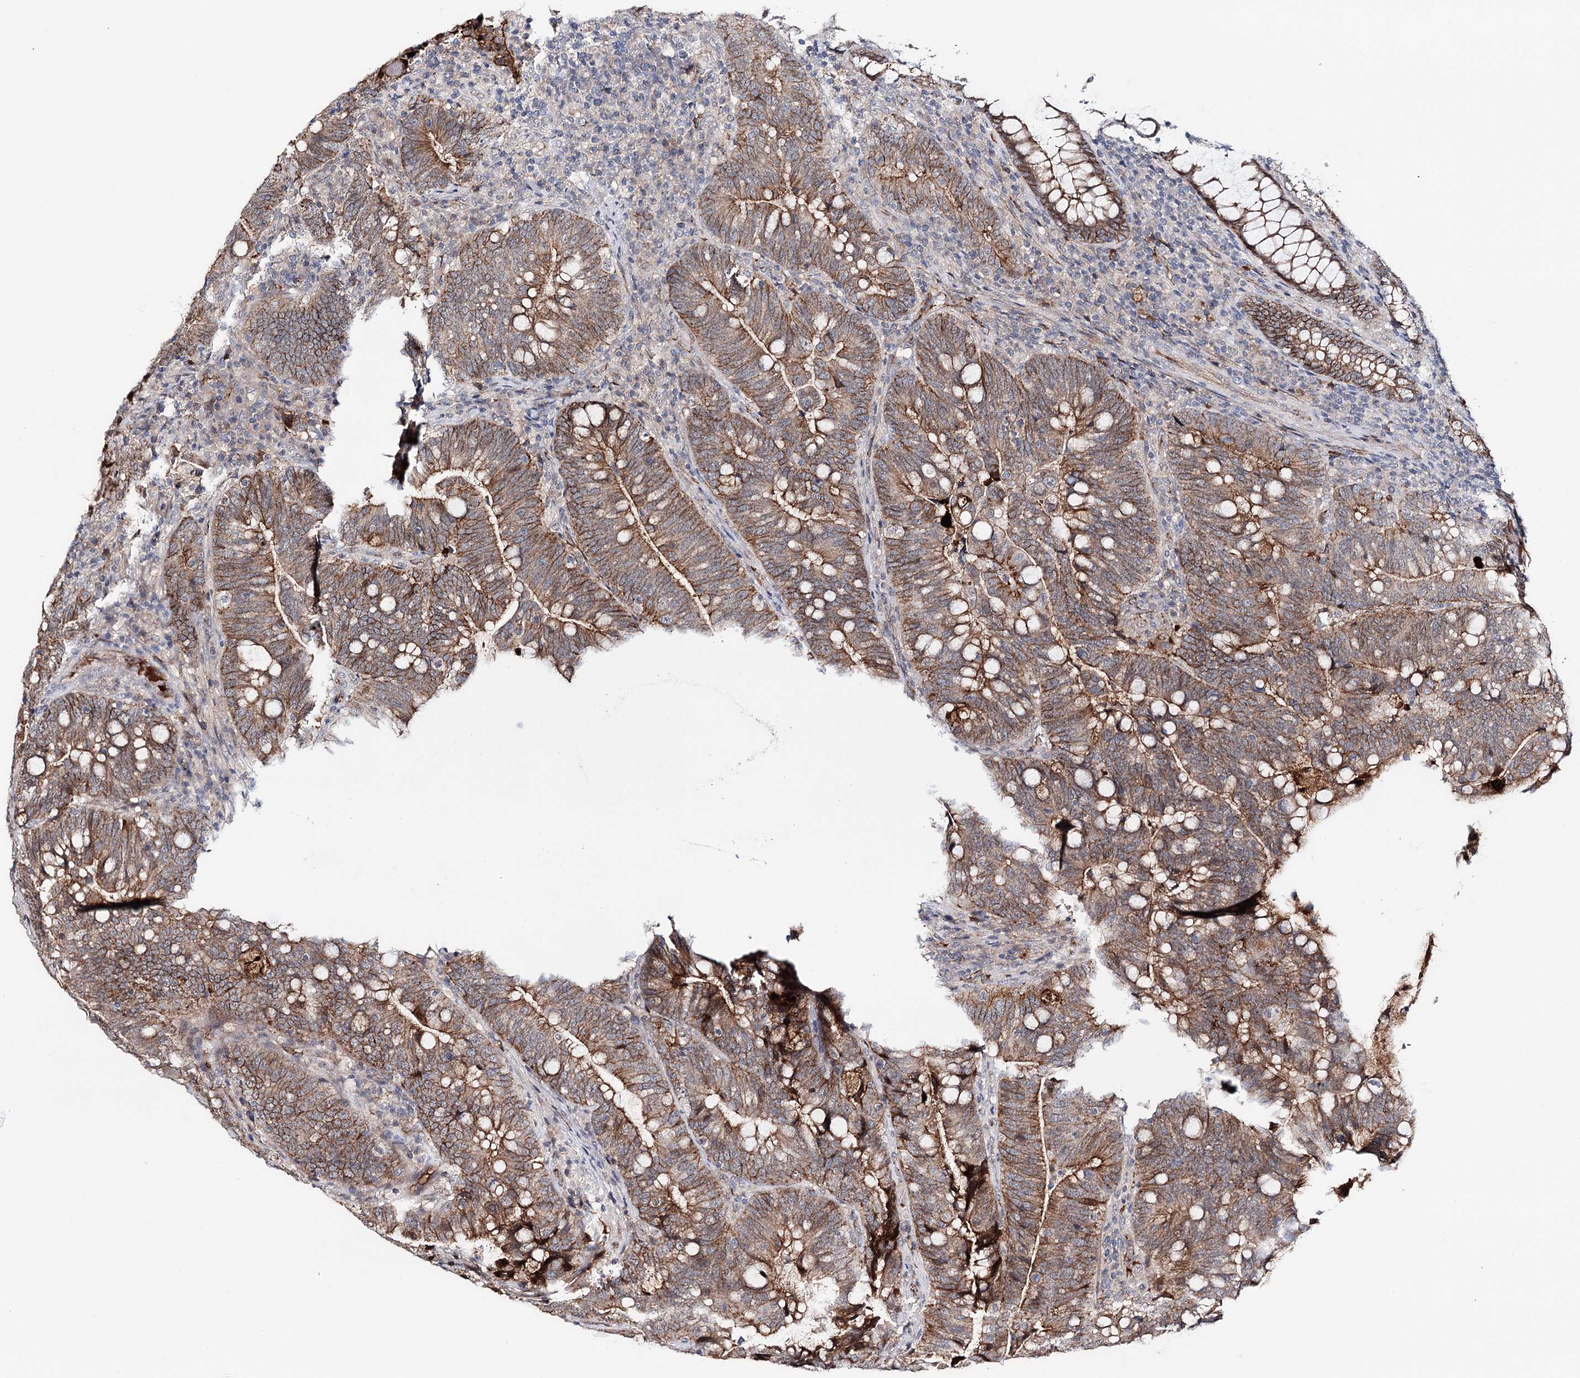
{"staining": {"intensity": "moderate", "quantity": ">75%", "location": "cytoplasmic/membranous"}, "tissue": "colorectal cancer", "cell_type": "Tumor cells", "image_type": "cancer", "snomed": [{"axis": "morphology", "description": "Normal tissue, NOS"}, {"axis": "morphology", "description": "Adenocarcinoma, NOS"}, {"axis": "topography", "description": "Colon"}], "caption": "Adenocarcinoma (colorectal) tissue shows moderate cytoplasmic/membranous staining in approximately >75% of tumor cells The protein is shown in brown color, while the nuclei are stained blue.", "gene": "PKP4", "patient": {"sex": "female", "age": 66}}